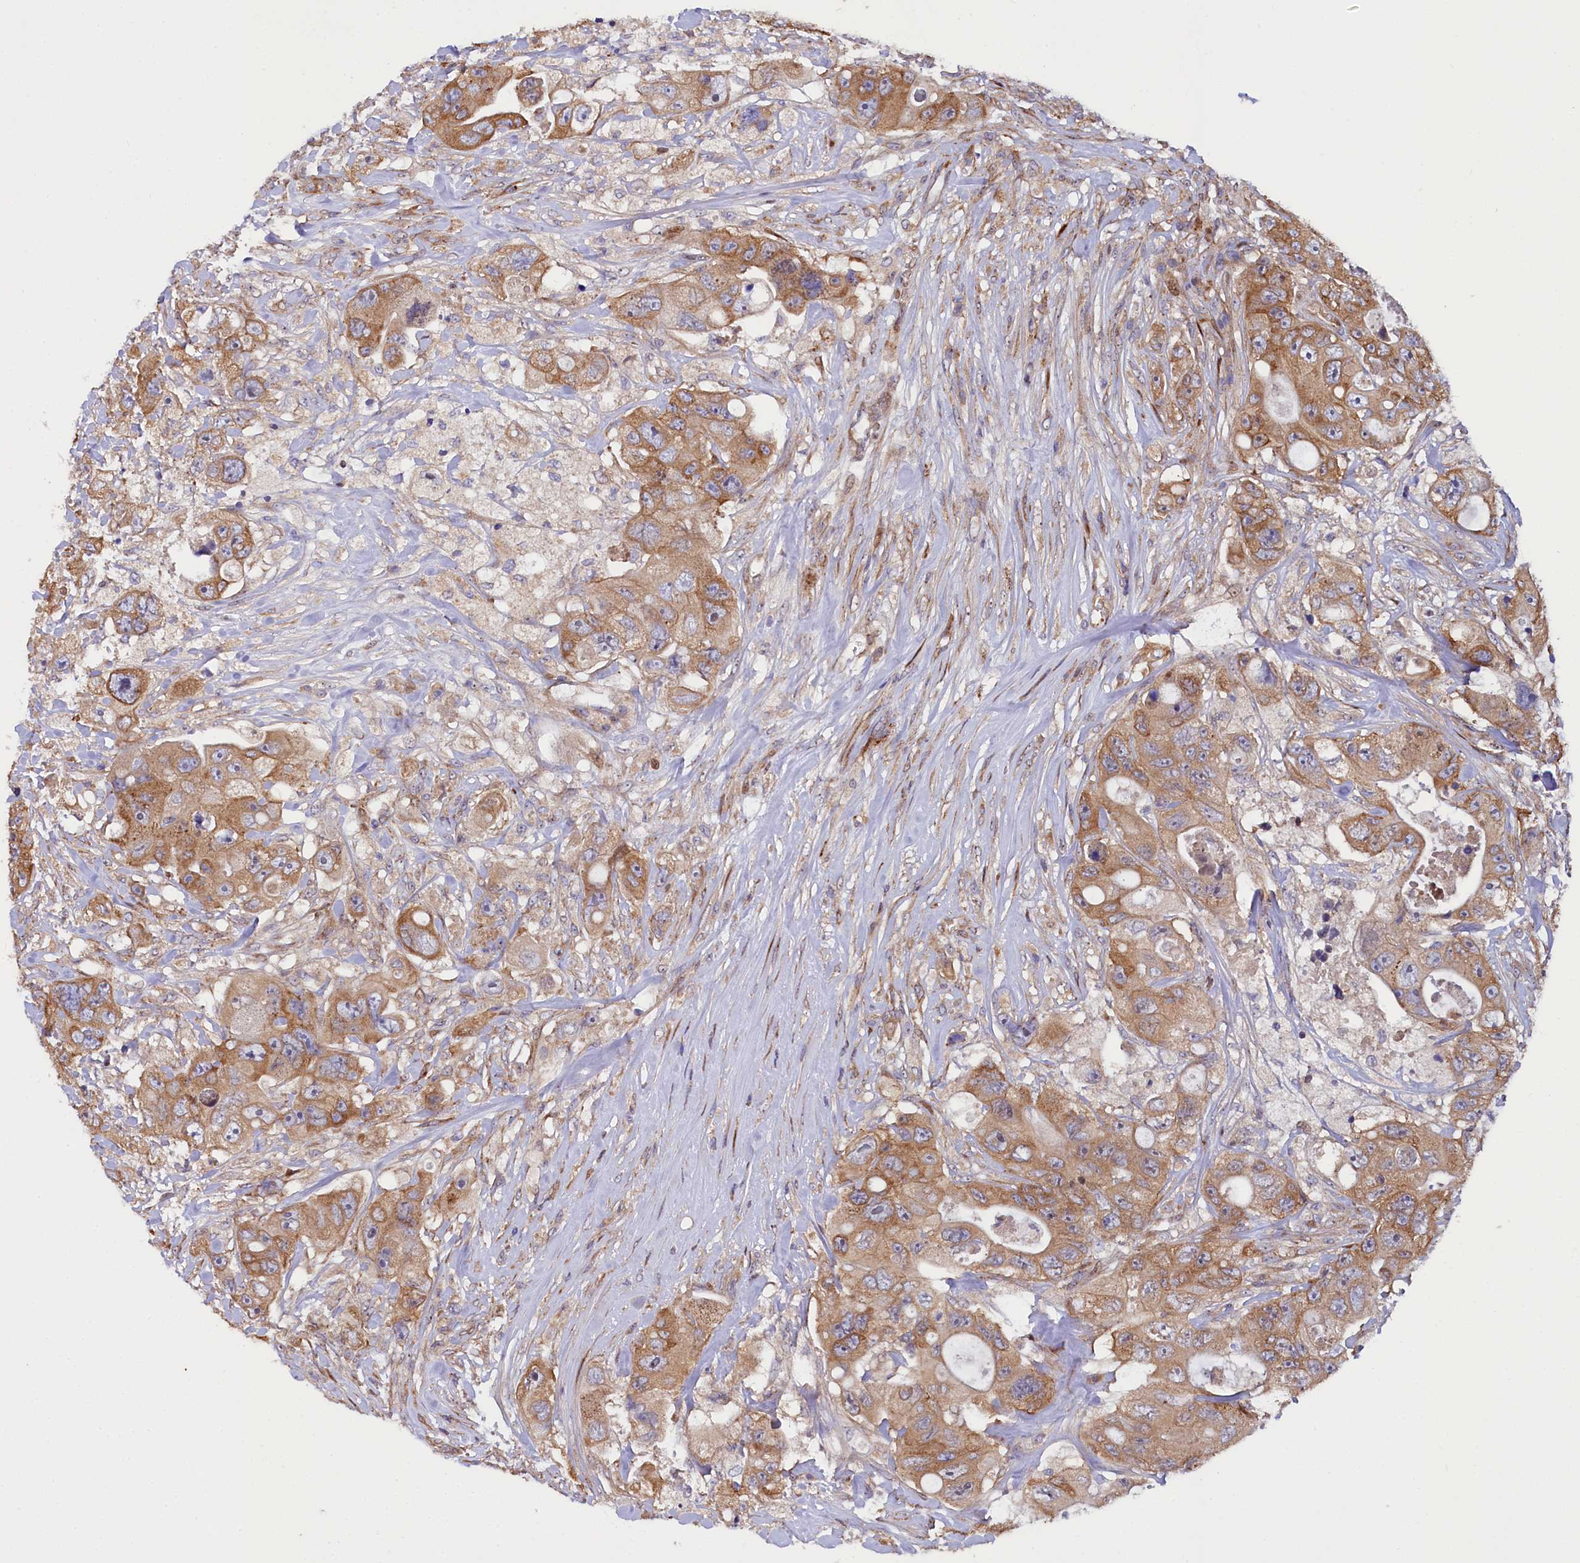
{"staining": {"intensity": "moderate", "quantity": ">75%", "location": "cytoplasmic/membranous"}, "tissue": "colorectal cancer", "cell_type": "Tumor cells", "image_type": "cancer", "snomed": [{"axis": "morphology", "description": "Adenocarcinoma, NOS"}, {"axis": "topography", "description": "Colon"}], "caption": "Brown immunohistochemical staining in adenocarcinoma (colorectal) shows moderate cytoplasmic/membranous expression in about >75% of tumor cells.", "gene": "PDZRN3", "patient": {"sex": "female", "age": 46}}